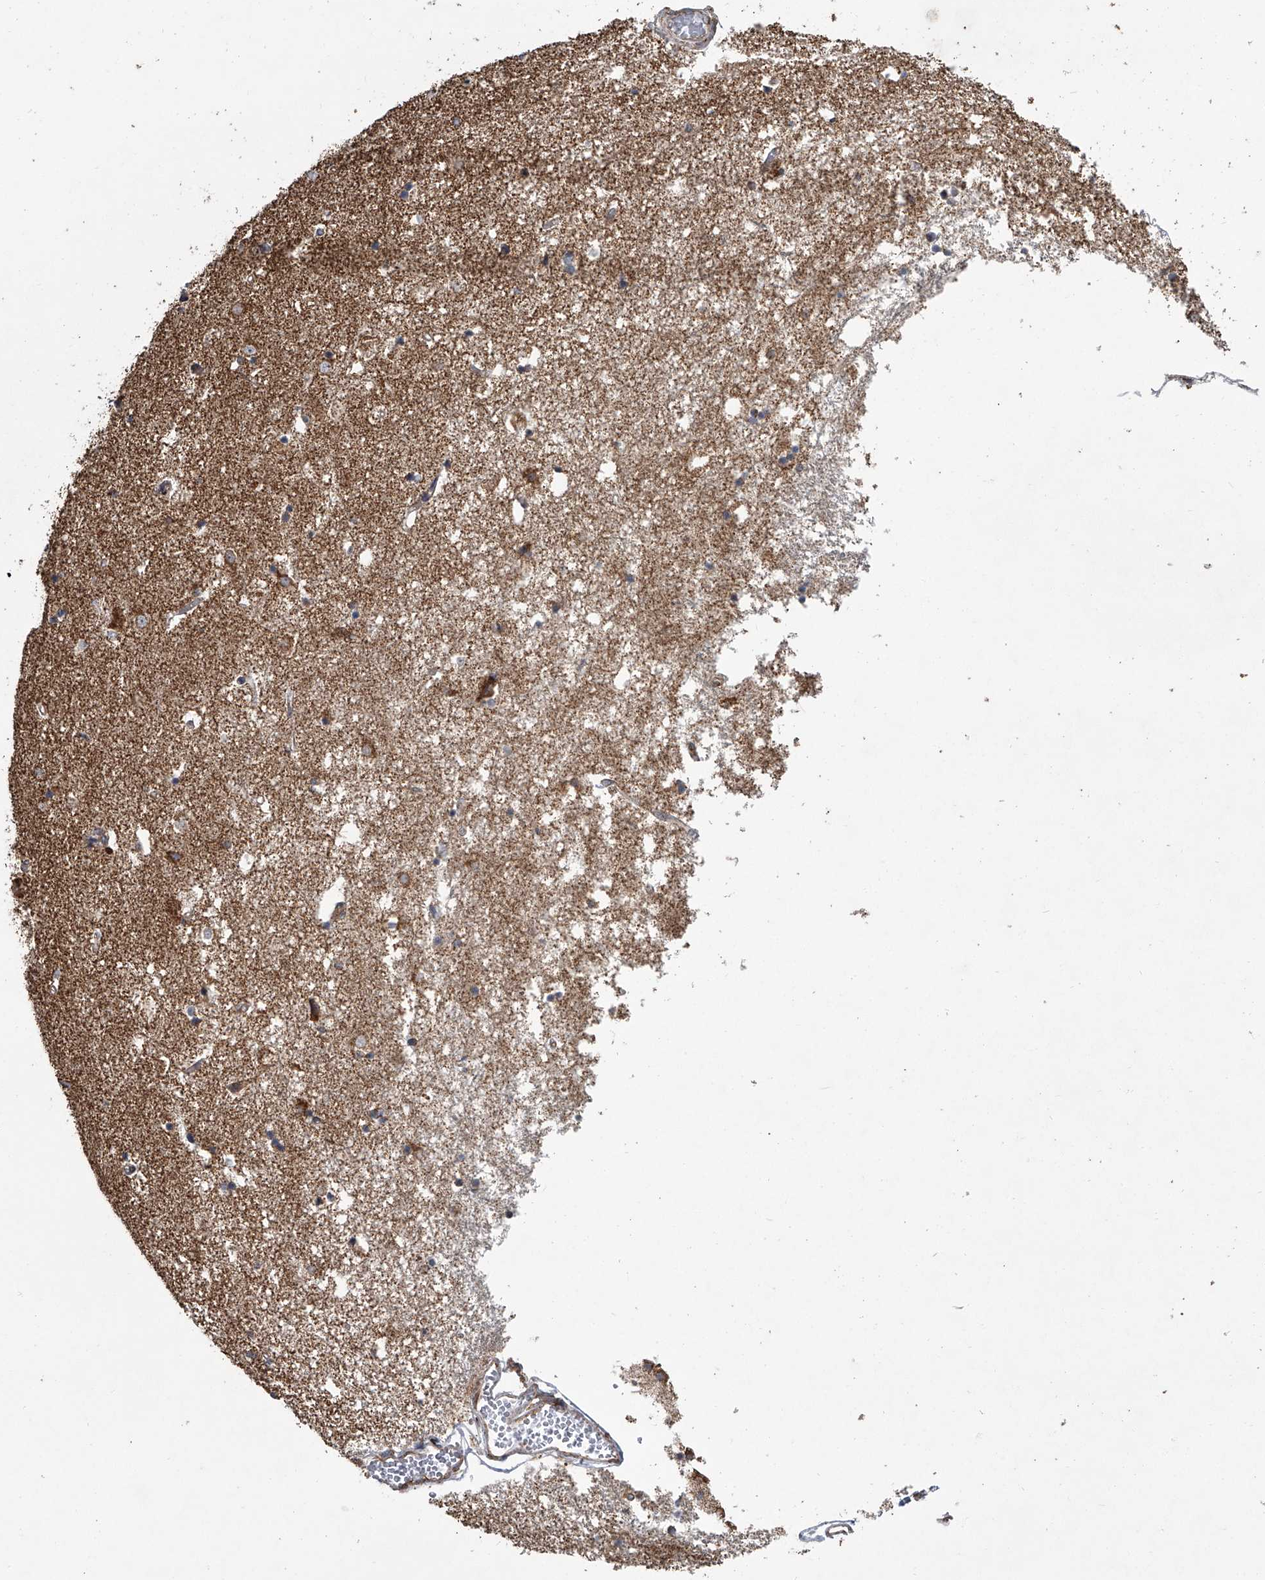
{"staining": {"intensity": "moderate", "quantity": "<25%", "location": "cytoplasmic/membranous"}, "tissue": "caudate", "cell_type": "Glial cells", "image_type": "normal", "snomed": [{"axis": "morphology", "description": "Normal tissue, NOS"}, {"axis": "topography", "description": "Lateral ventricle wall"}], "caption": "The micrograph shows a brown stain indicating the presence of a protein in the cytoplasmic/membranous of glial cells in caudate. The staining was performed using DAB, with brown indicating positive protein expression. Nuclei are stained blue with hematoxylin.", "gene": "ZC3H15", "patient": {"sex": "male", "age": 45}}